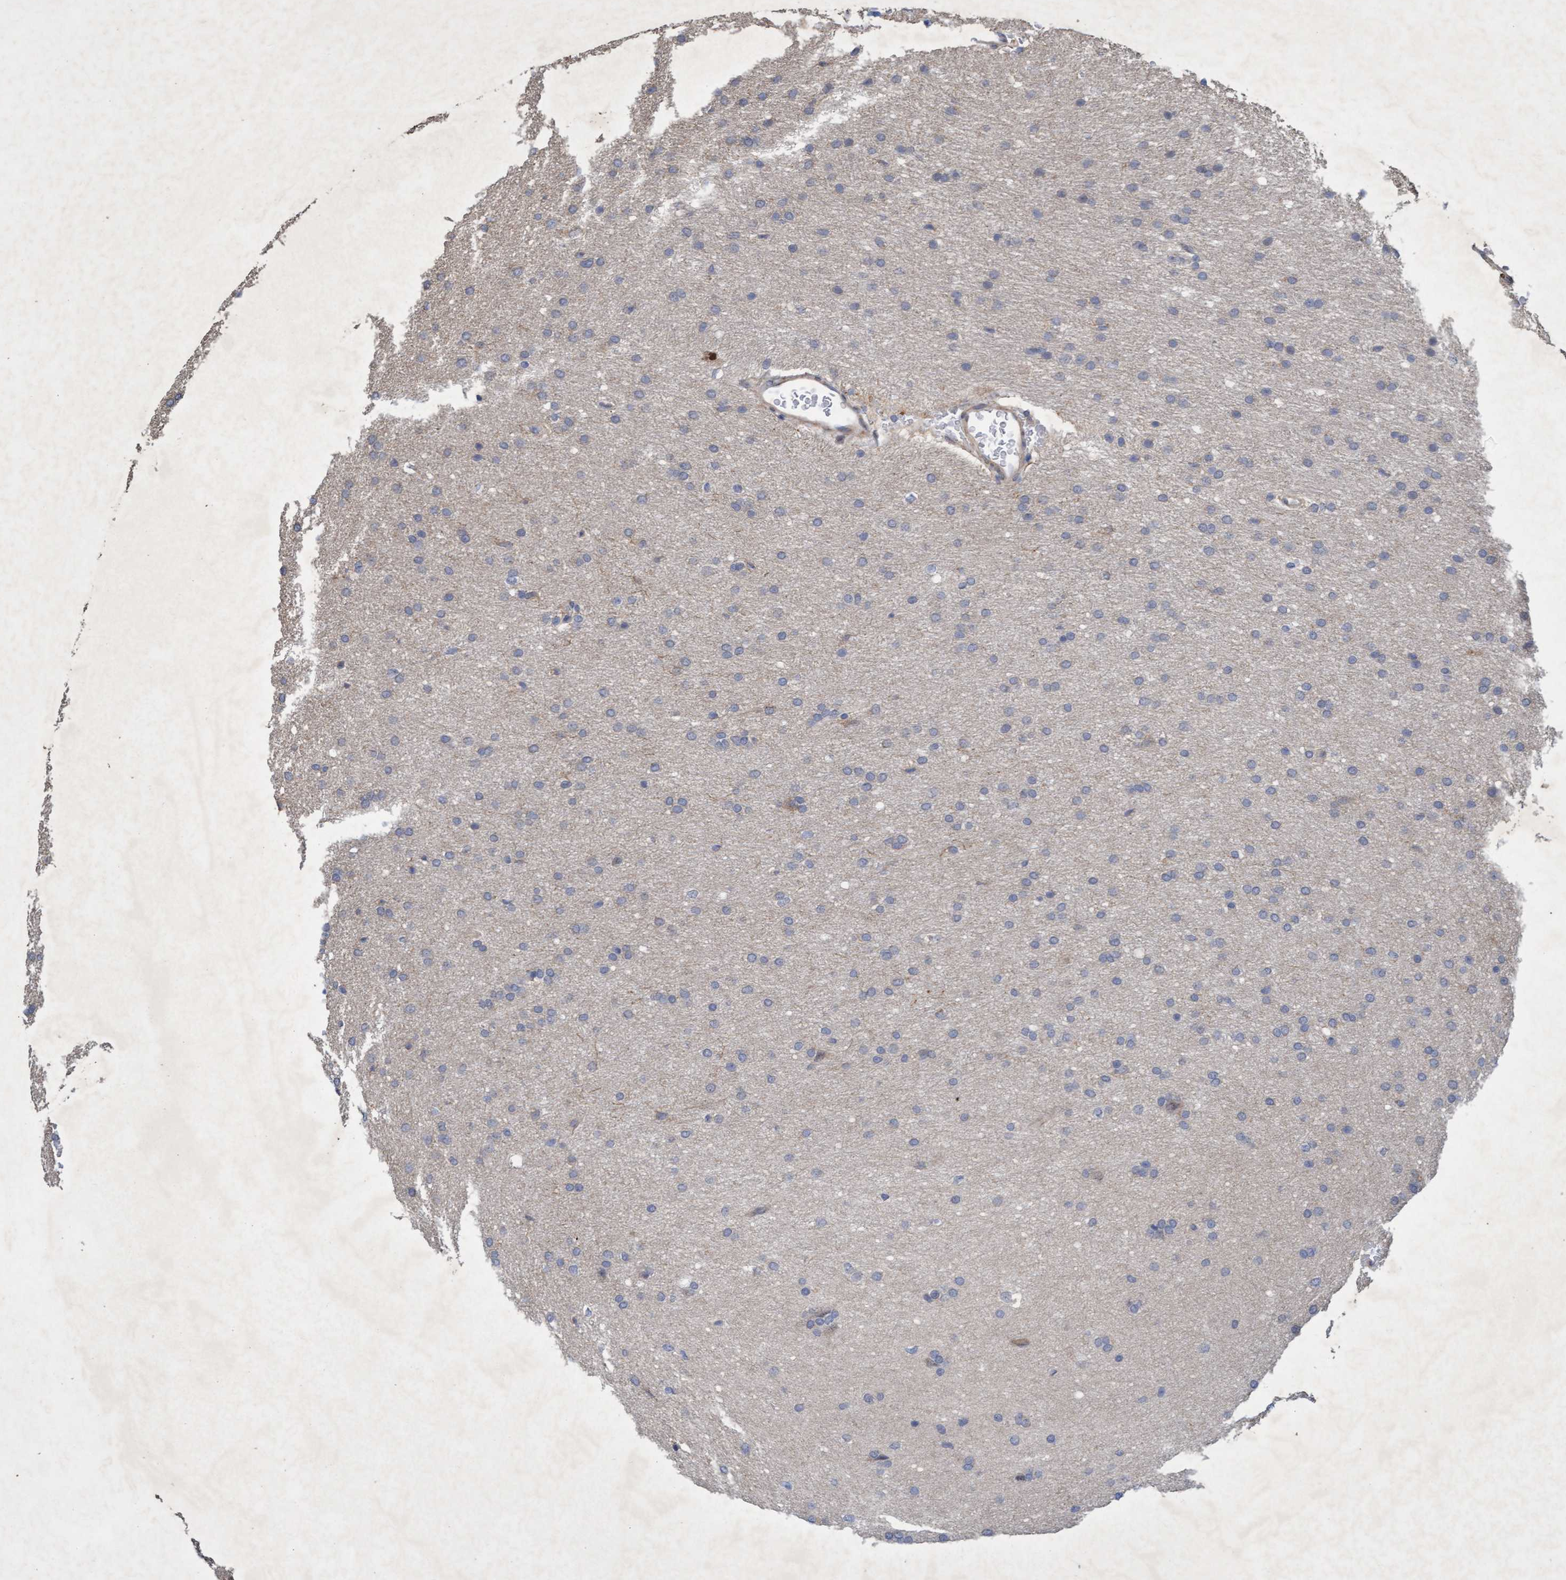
{"staining": {"intensity": "negative", "quantity": "none", "location": "none"}, "tissue": "glioma", "cell_type": "Tumor cells", "image_type": "cancer", "snomed": [{"axis": "morphology", "description": "Glioma, malignant, Low grade"}, {"axis": "topography", "description": "Brain"}], "caption": "High power microscopy micrograph of an immunohistochemistry histopathology image of malignant glioma (low-grade), revealing no significant expression in tumor cells.", "gene": "ZNF677", "patient": {"sex": "female", "age": 37}}